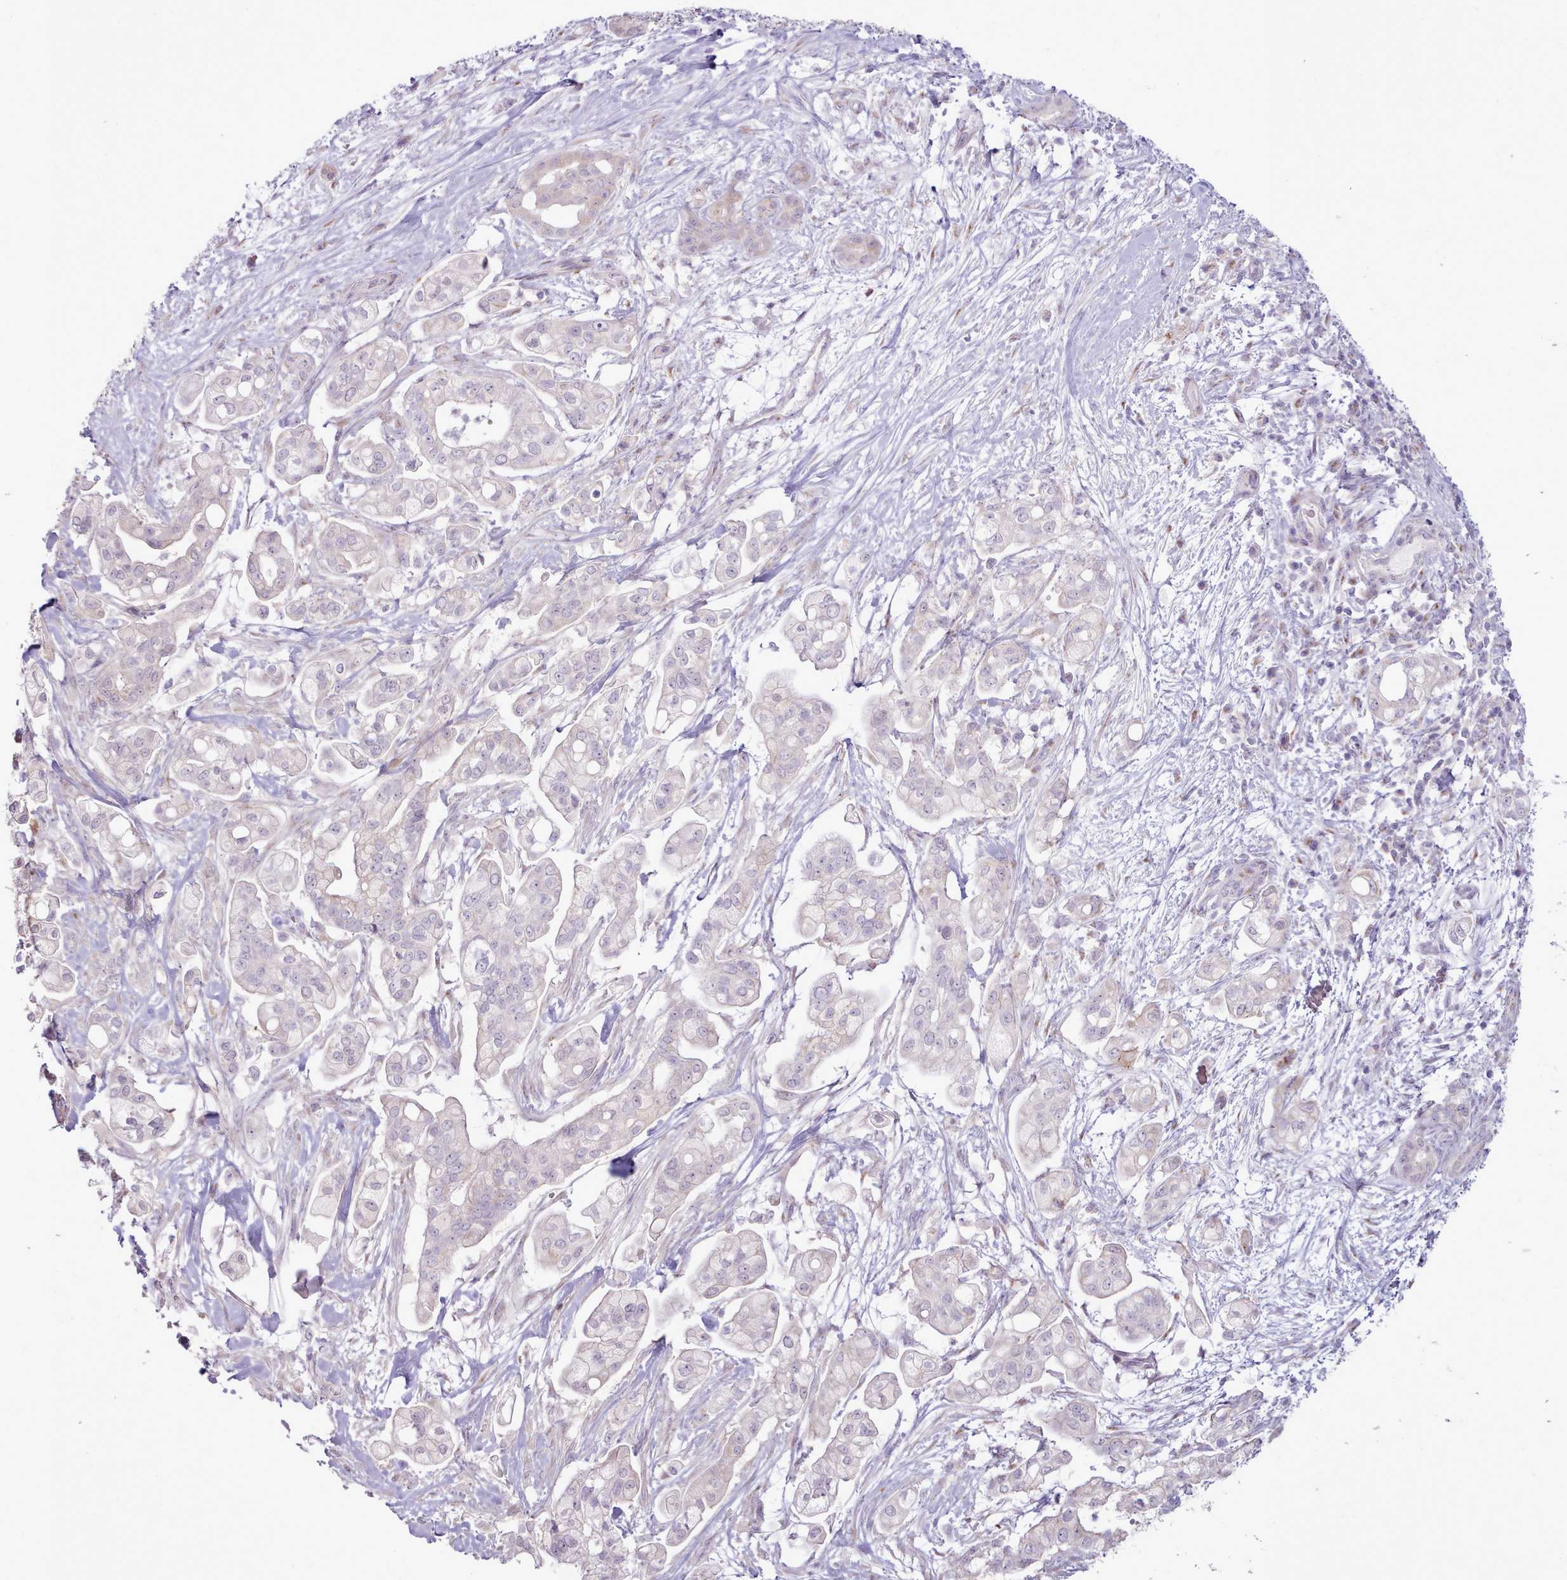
{"staining": {"intensity": "negative", "quantity": "none", "location": "none"}, "tissue": "pancreatic cancer", "cell_type": "Tumor cells", "image_type": "cancer", "snomed": [{"axis": "morphology", "description": "Adenocarcinoma, NOS"}, {"axis": "topography", "description": "Pancreas"}], "caption": "IHC histopathology image of pancreatic cancer stained for a protein (brown), which exhibits no positivity in tumor cells.", "gene": "PPP3R2", "patient": {"sex": "female", "age": 69}}